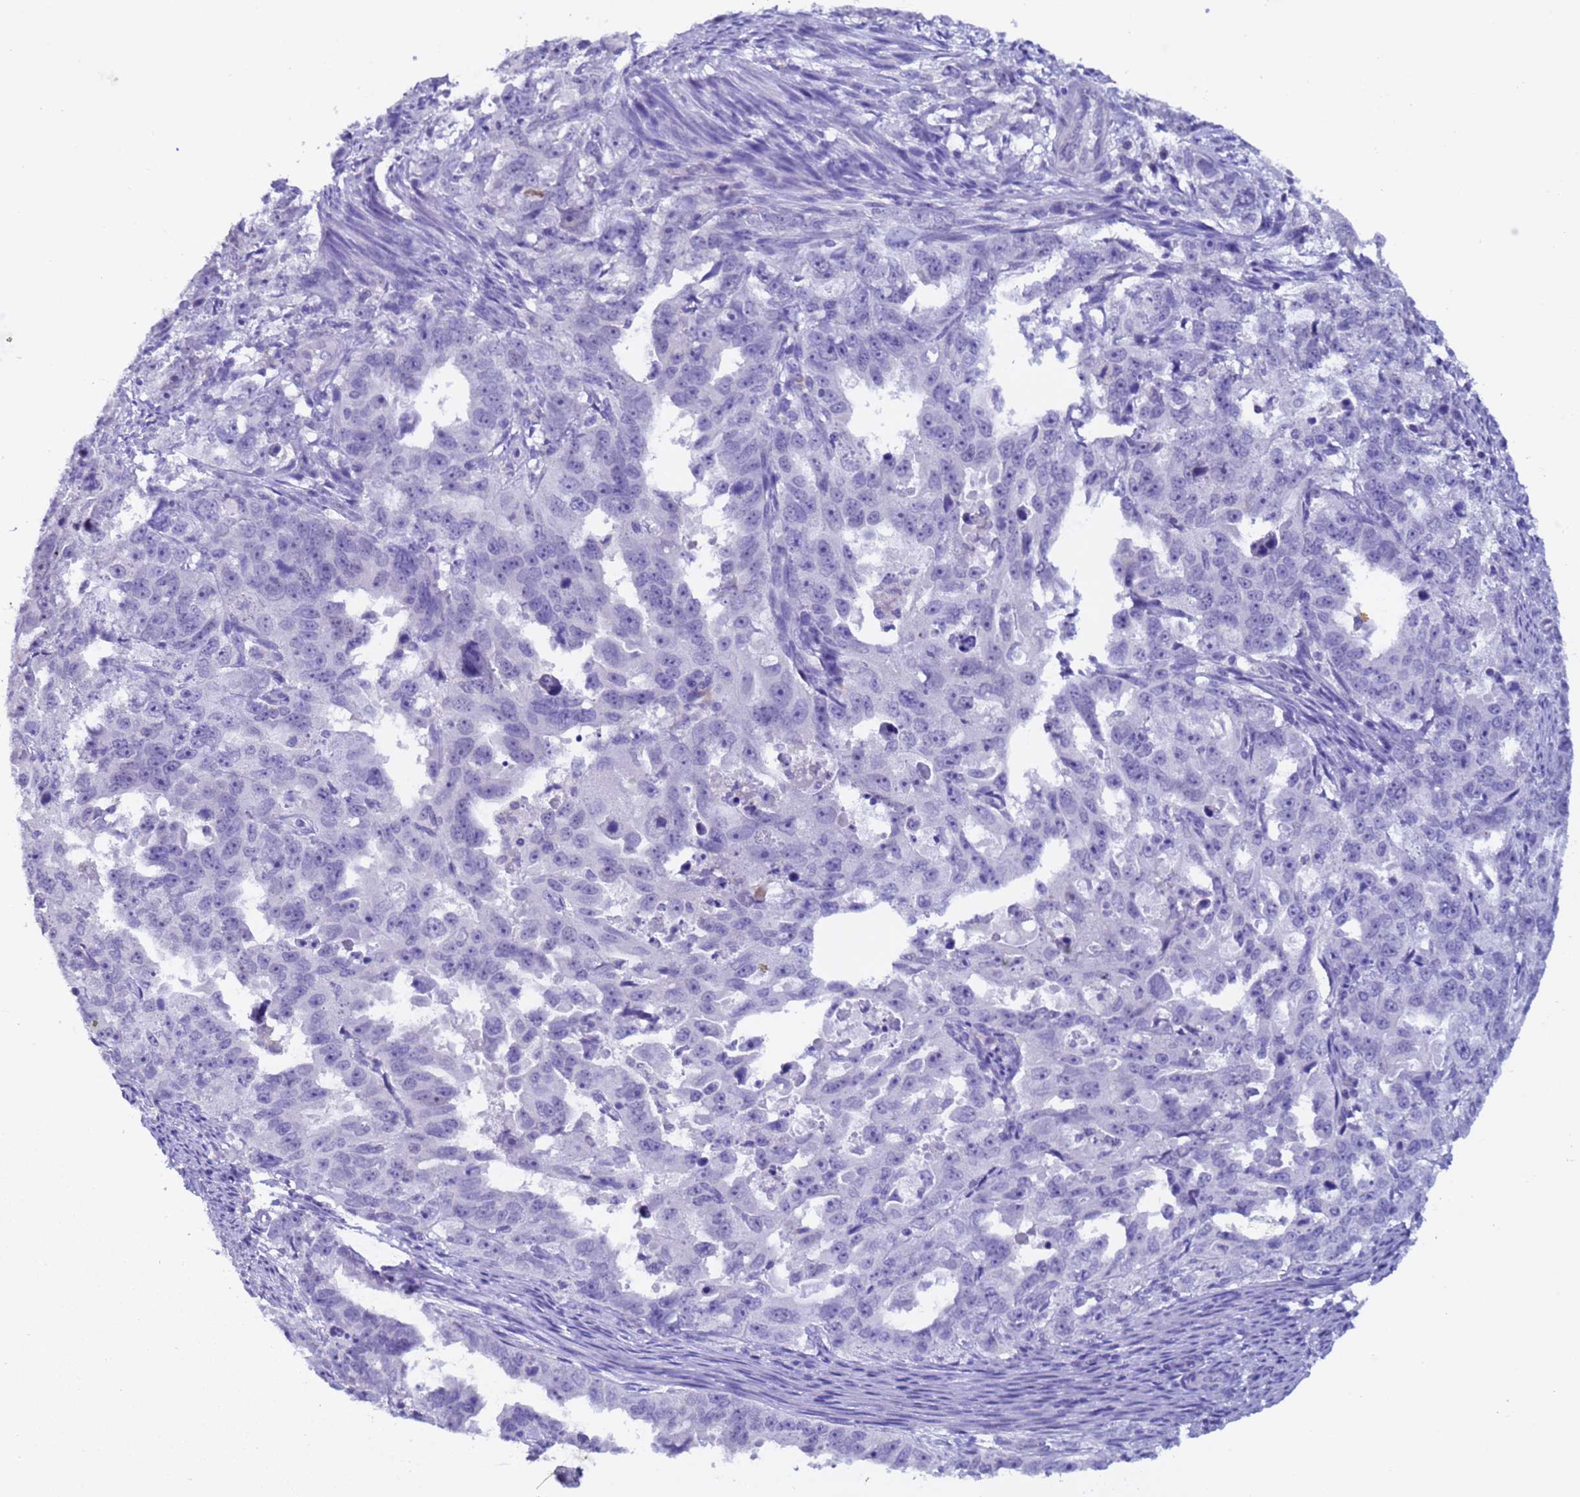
{"staining": {"intensity": "negative", "quantity": "none", "location": "none"}, "tissue": "endometrial cancer", "cell_type": "Tumor cells", "image_type": "cancer", "snomed": [{"axis": "morphology", "description": "Adenocarcinoma, NOS"}, {"axis": "topography", "description": "Endometrium"}], "caption": "Tumor cells are negative for protein expression in human endometrial cancer (adenocarcinoma).", "gene": "ZNF248", "patient": {"sex": "female", "age": 65}}